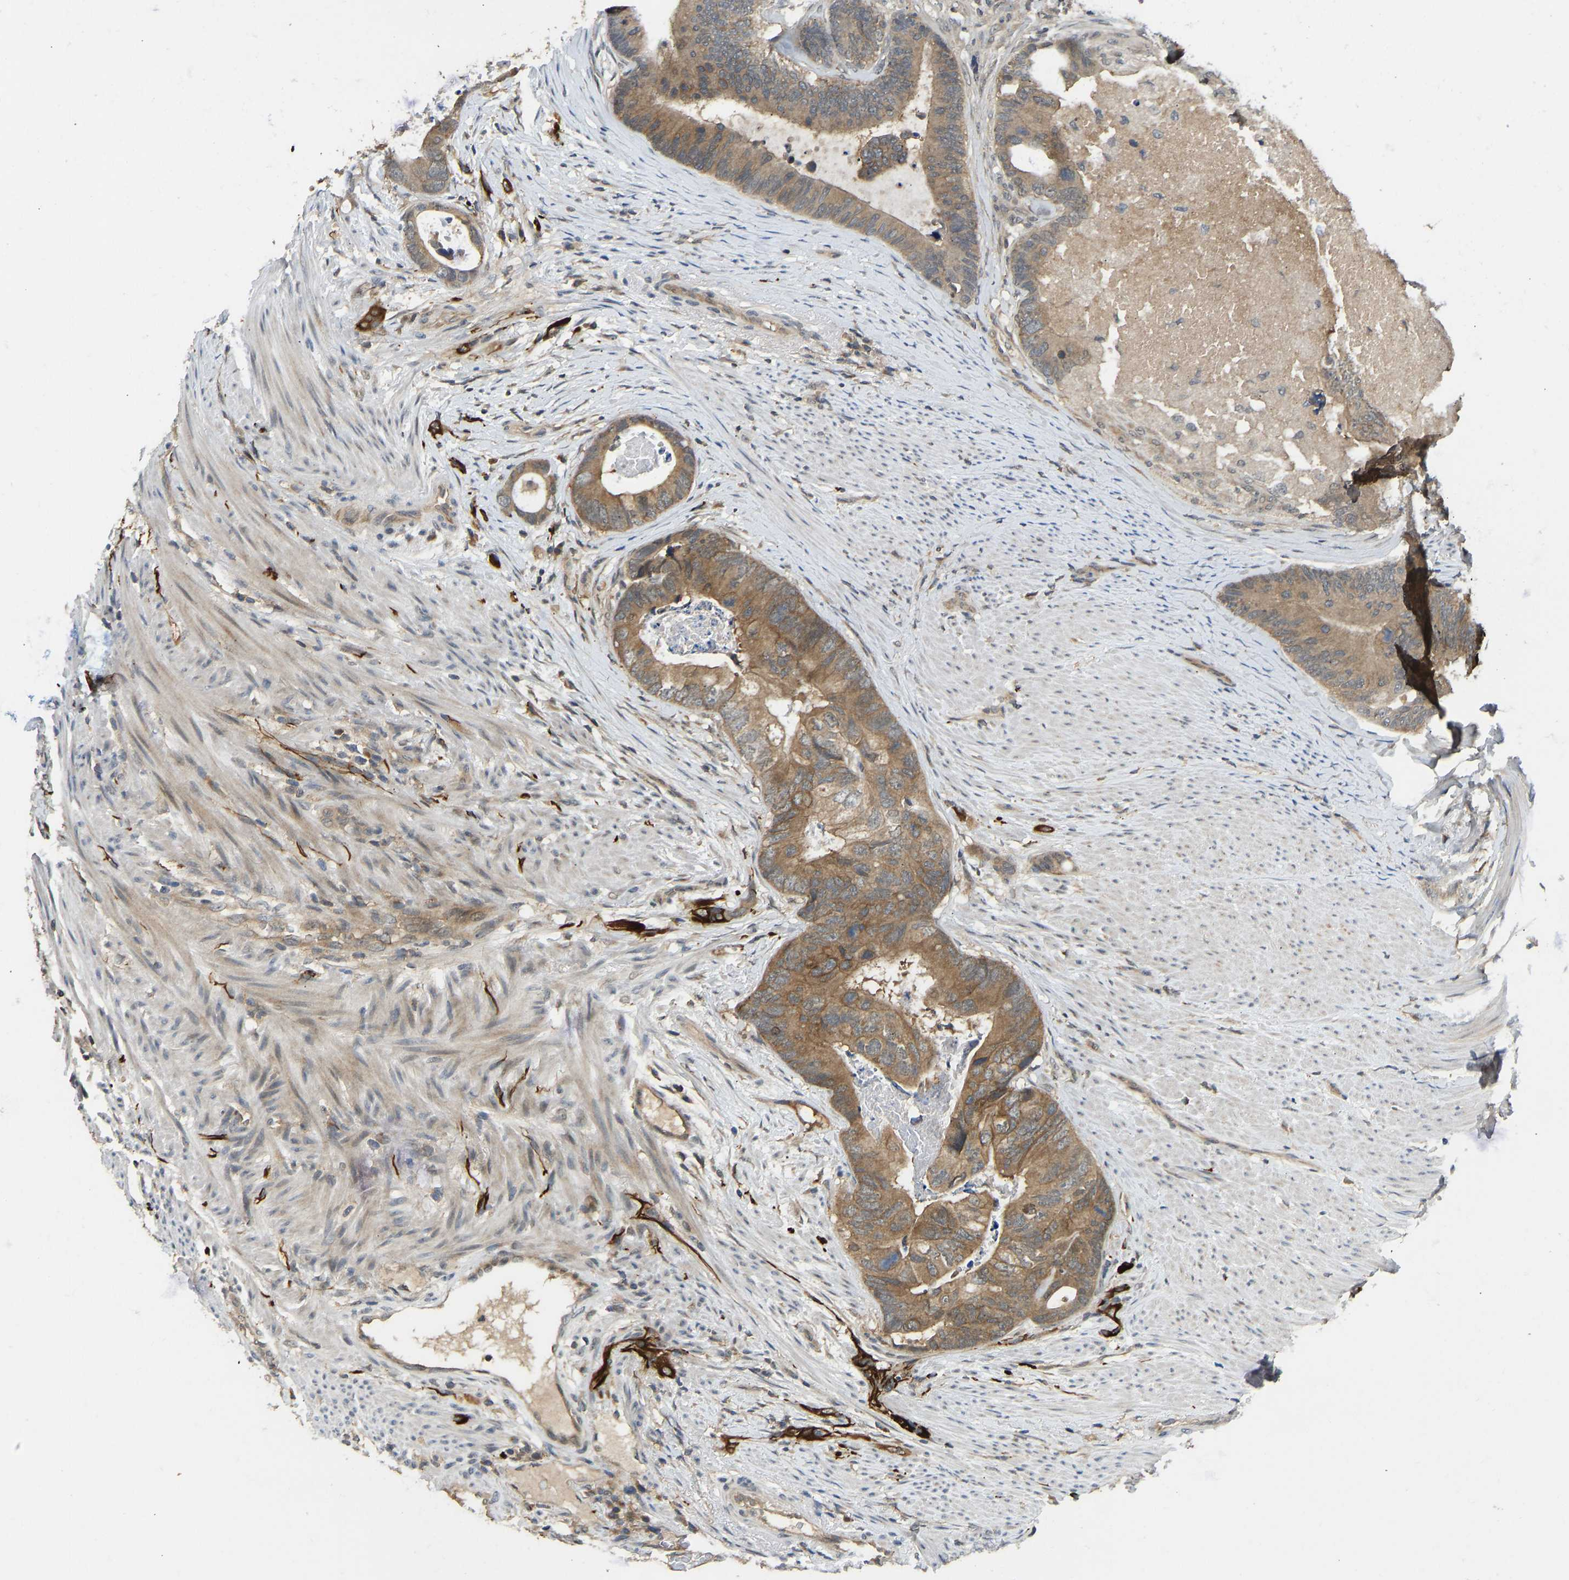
{"staining": {"intensity": "moderate", "quantity": ">75%", "location": "cytoplasmic/membranous"}, "tissue": "colorectal cancer", "cell_type": "Tumor cells", "image_type": "cancer", "snomed": [{"axis": "morphology", "description": "Adenocarcinoma, NOS"}, {"axis": "topography", "description": "Colon"}], "caption": "IHC of human adenocarcinoma (colorectal) demonstrates medium levels of moderate cytoplasmic/membranous expression in approximately >75% of tumor cells. (DAB = brown stain, brightfield microscopy at high magnification).", "gene": "NDRG3", "patient": {"sex": "female", "age": 67}}